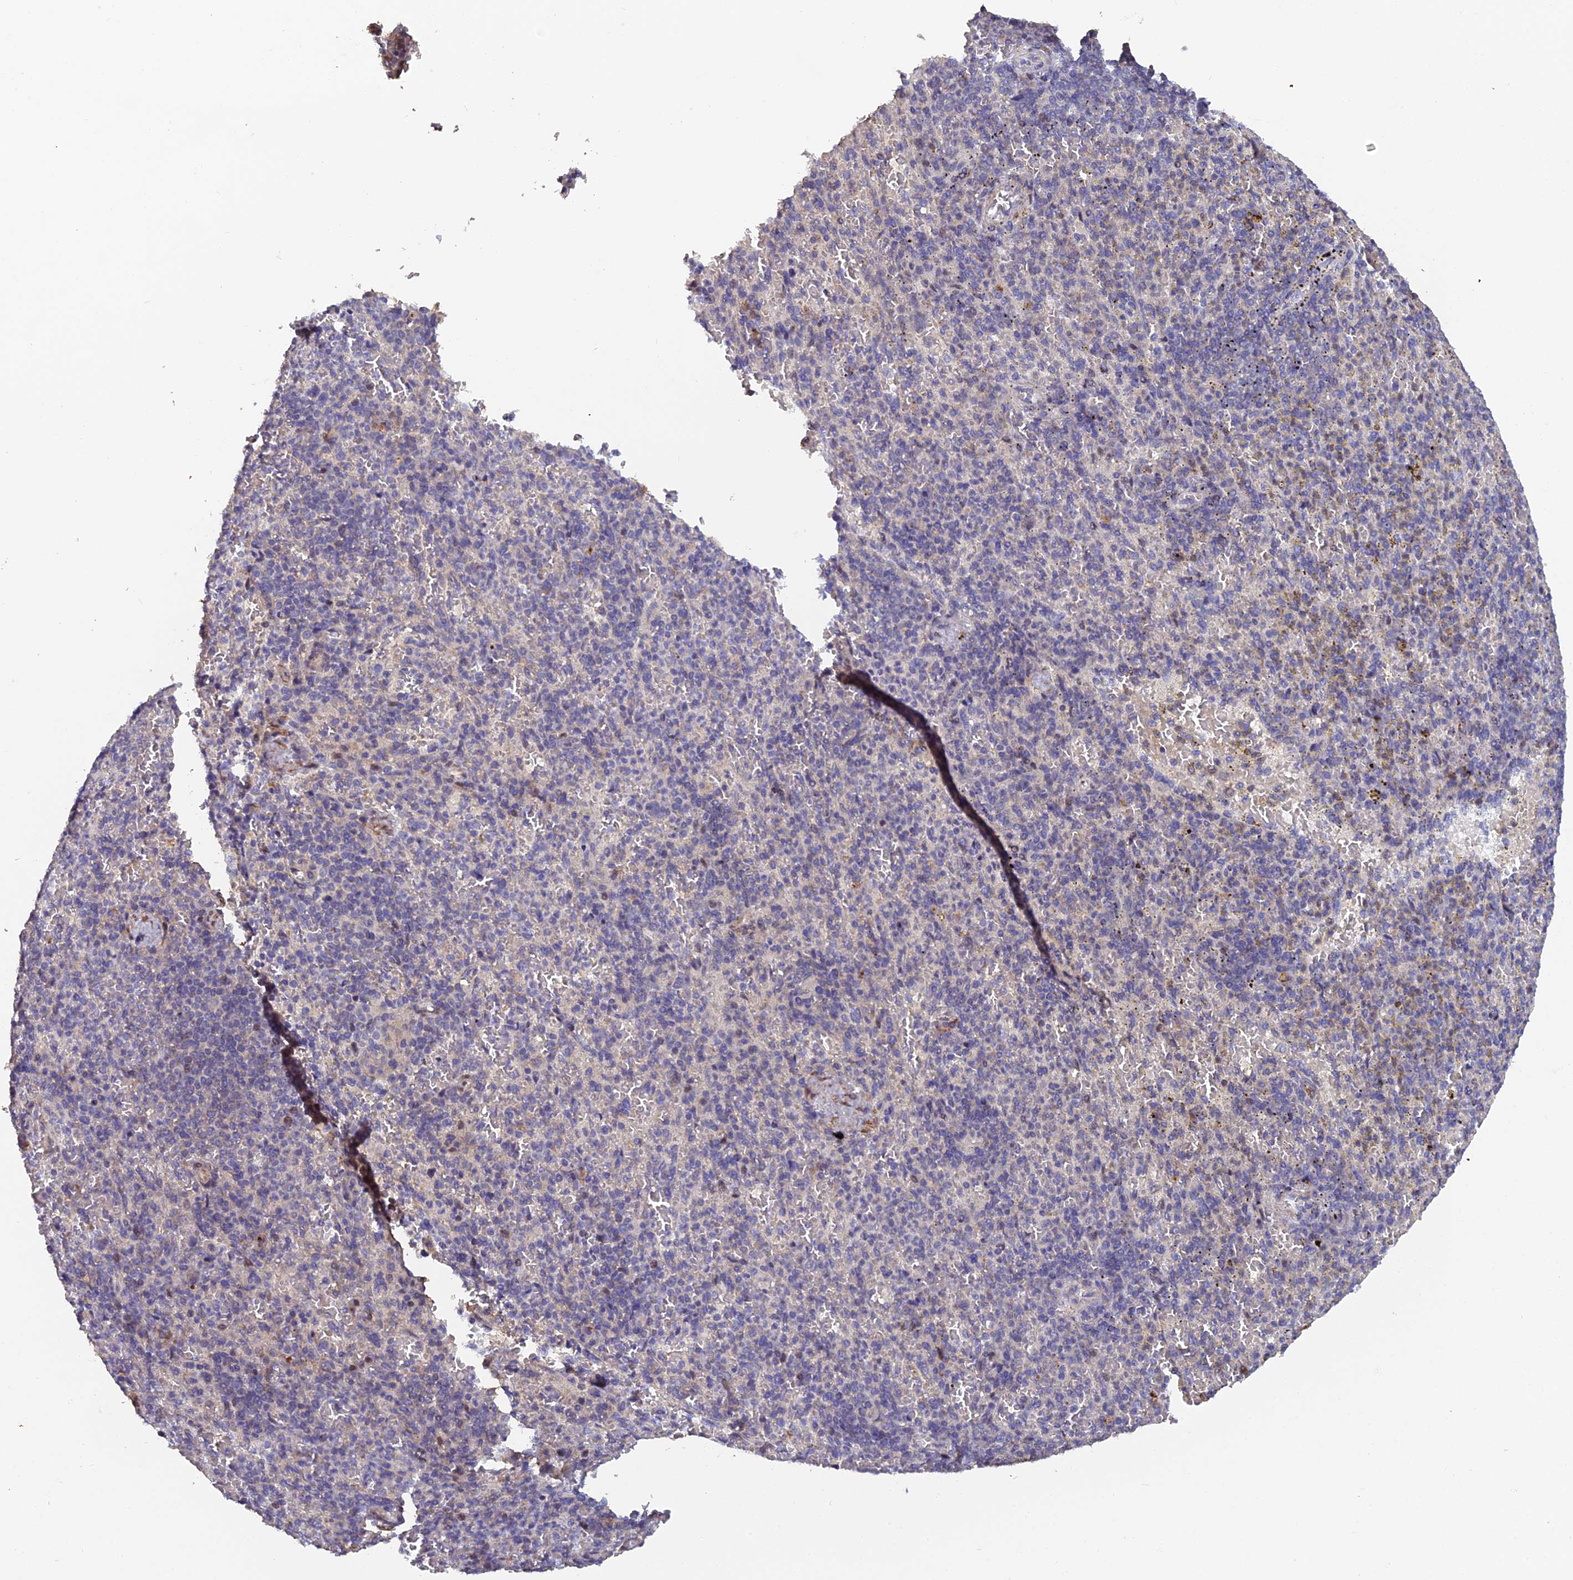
{"staining": {"intensity": "negative", "quantity": "none", "location": "none"}, "tissue": "spleen", "cell_type": "Cells in red pulp", "image_type": "normal", "snomed": [{"axis": "morphology", "description": "Normal tissue, NOS"}, {"axis": "topography", "description": "Spleen"}], "caption": "High power microscopy histopathology image of an immunohistochemistry (IHC) histopathology image of normal spleen, revealing no significant staining in cells in red pulp.", "gene": "RAB28", "patient": {"sex": "female", "age": 74}}